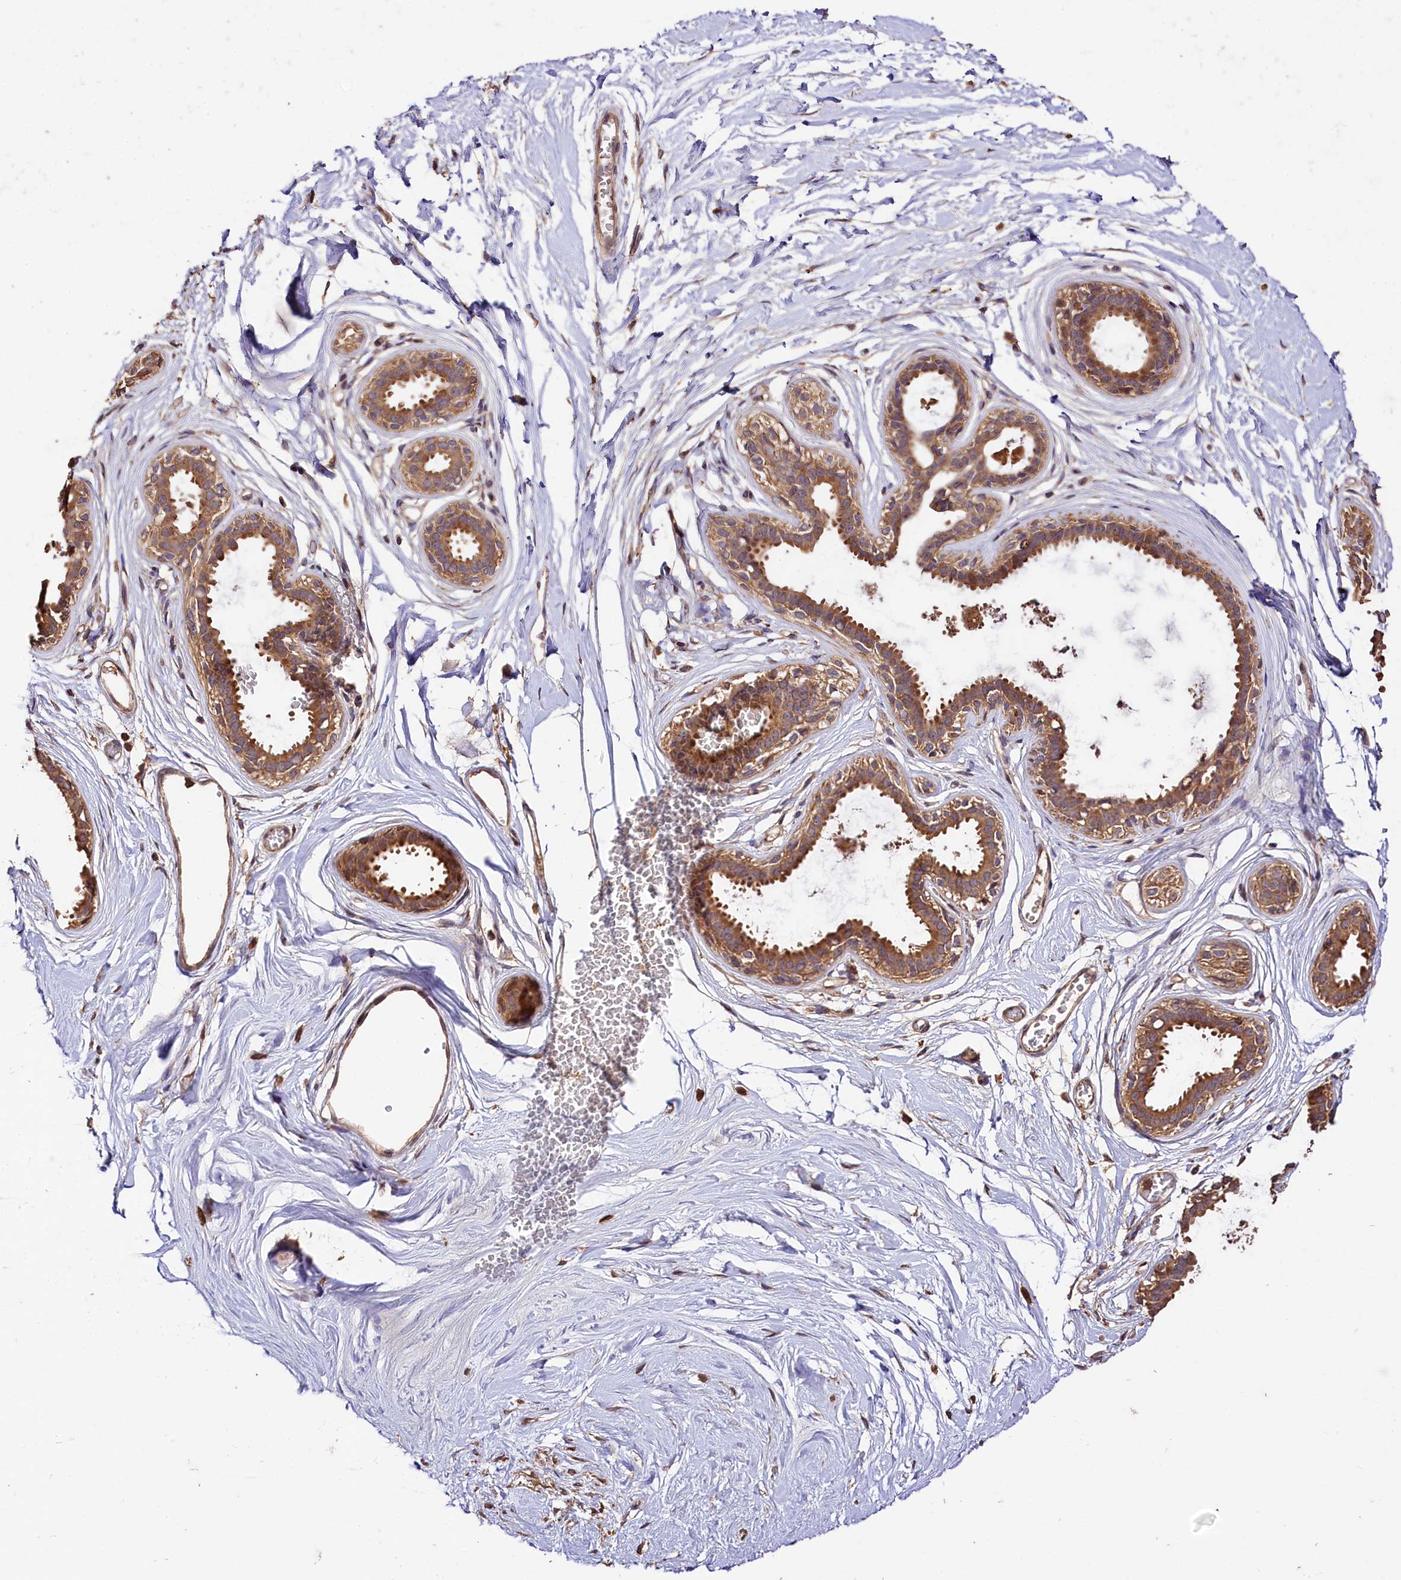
{"staining": {"intensity": "moderate", "quantity": ">75%", "location": "cytoplasmic/membranous"}, "tissue": "breast", "cell_type": "Adipocytes", "image_type": "normal", "snomed": [{"axis": "morphology", "description": "Normal tissue, NOS"}, {"axis": "topography", "description": "Breast"}], "caption": "A high-resolution histopathology image shows immunohistochemistry staining of normal breast, which shows moderate cytoplasmic/membranous staining in approximately >75% of adipocytes.", "gene": "KPTN", "patient": {"sex": "female", "age": 45}}